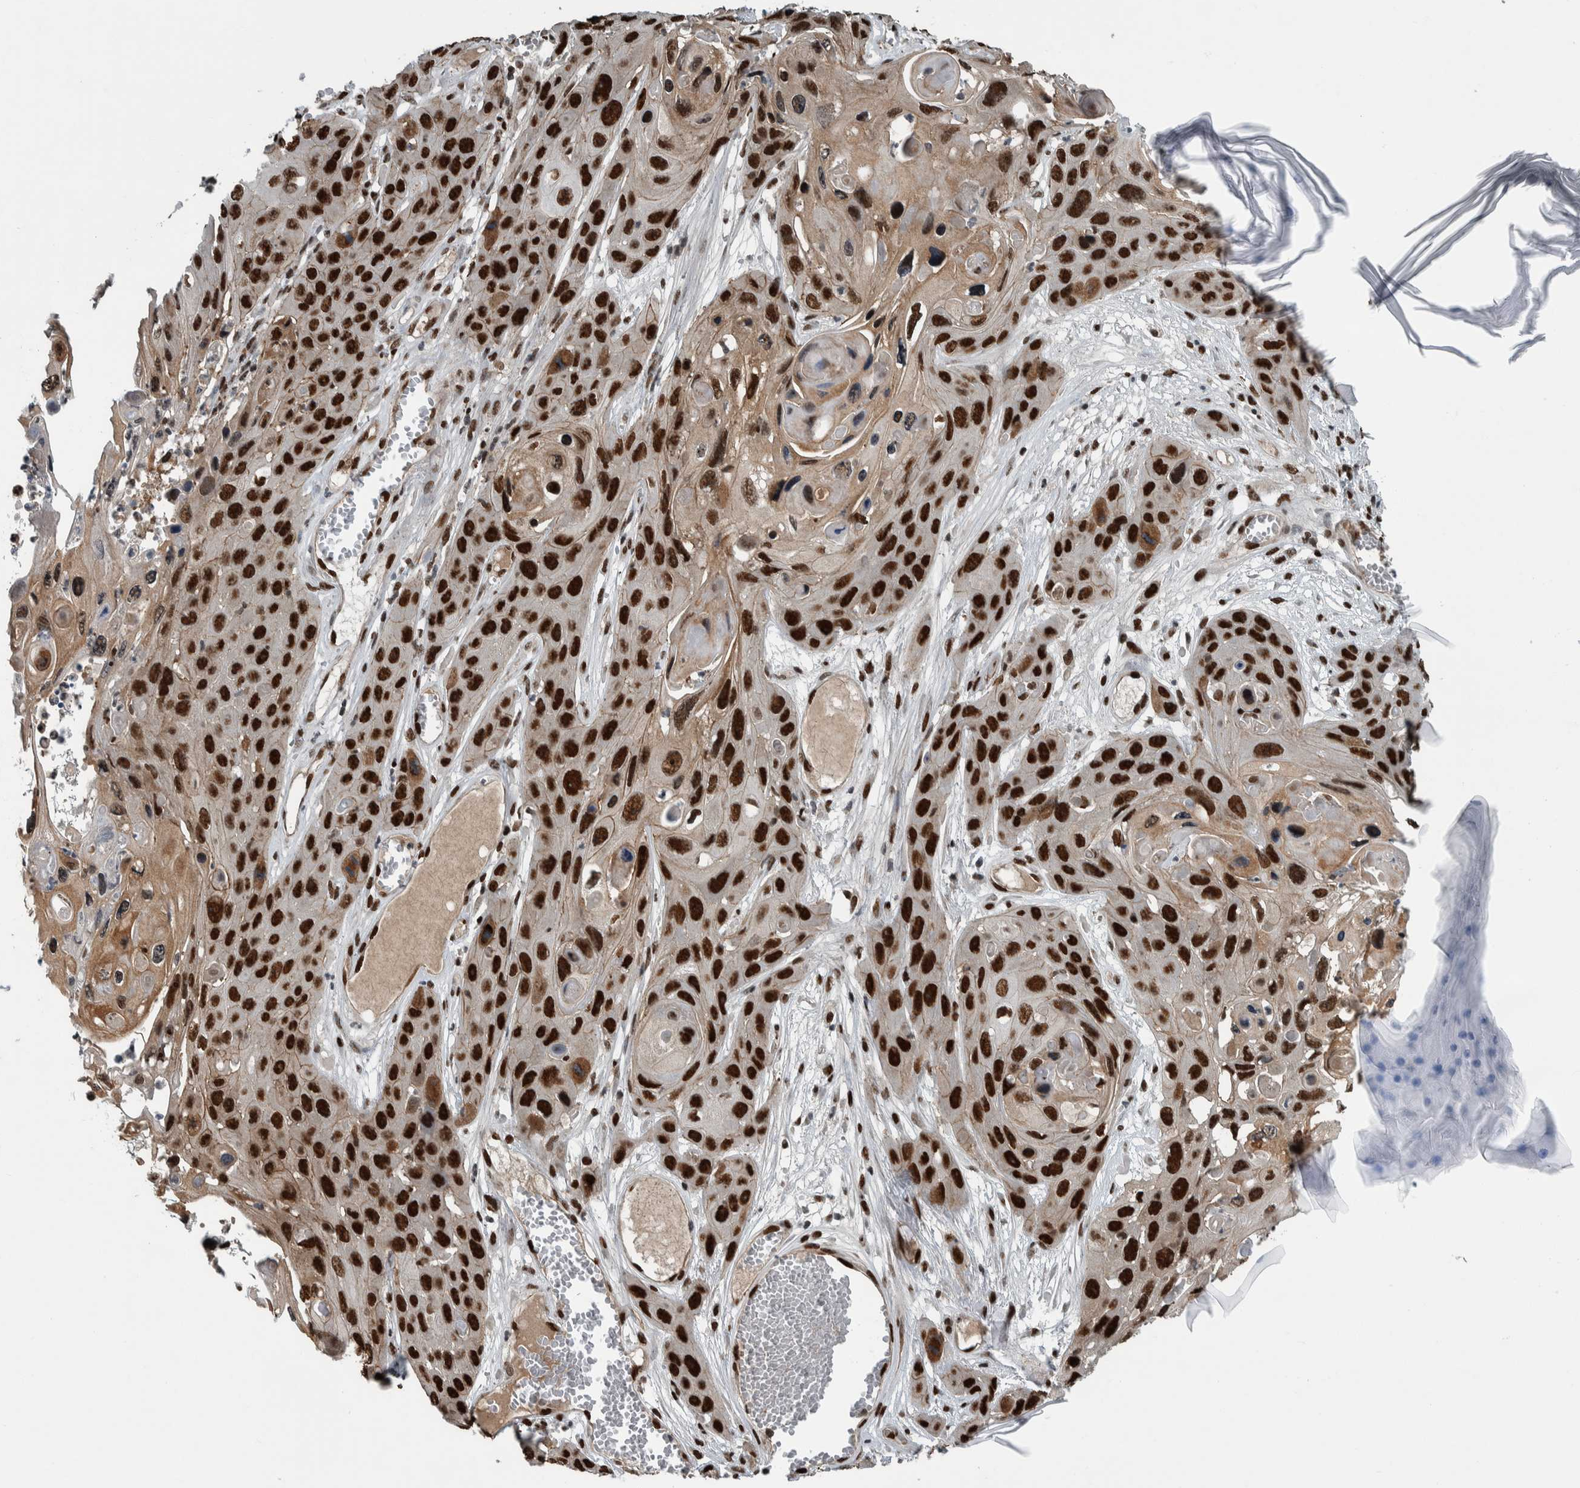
{"staining": {"intensity": "strong", "quantity": ">75%", "location": "nuclear"}, "tissue": "skin cancer", "cell_type": "Tumor cells", "image_type": "cancer", "snomed": [{"axis": "morphology", "description": "Squamous cell carcinoma, NOS"}, {"axis": "topography", "description": "Skin"}], "caption": "Tumor cells demonstrate high levels of strong nuclear expression in approximately >75% of cells in human skin cancer (squamous cell carcinoma).", "gene": "FAM135B", "patient": {"sex": "male", "age": 55}}